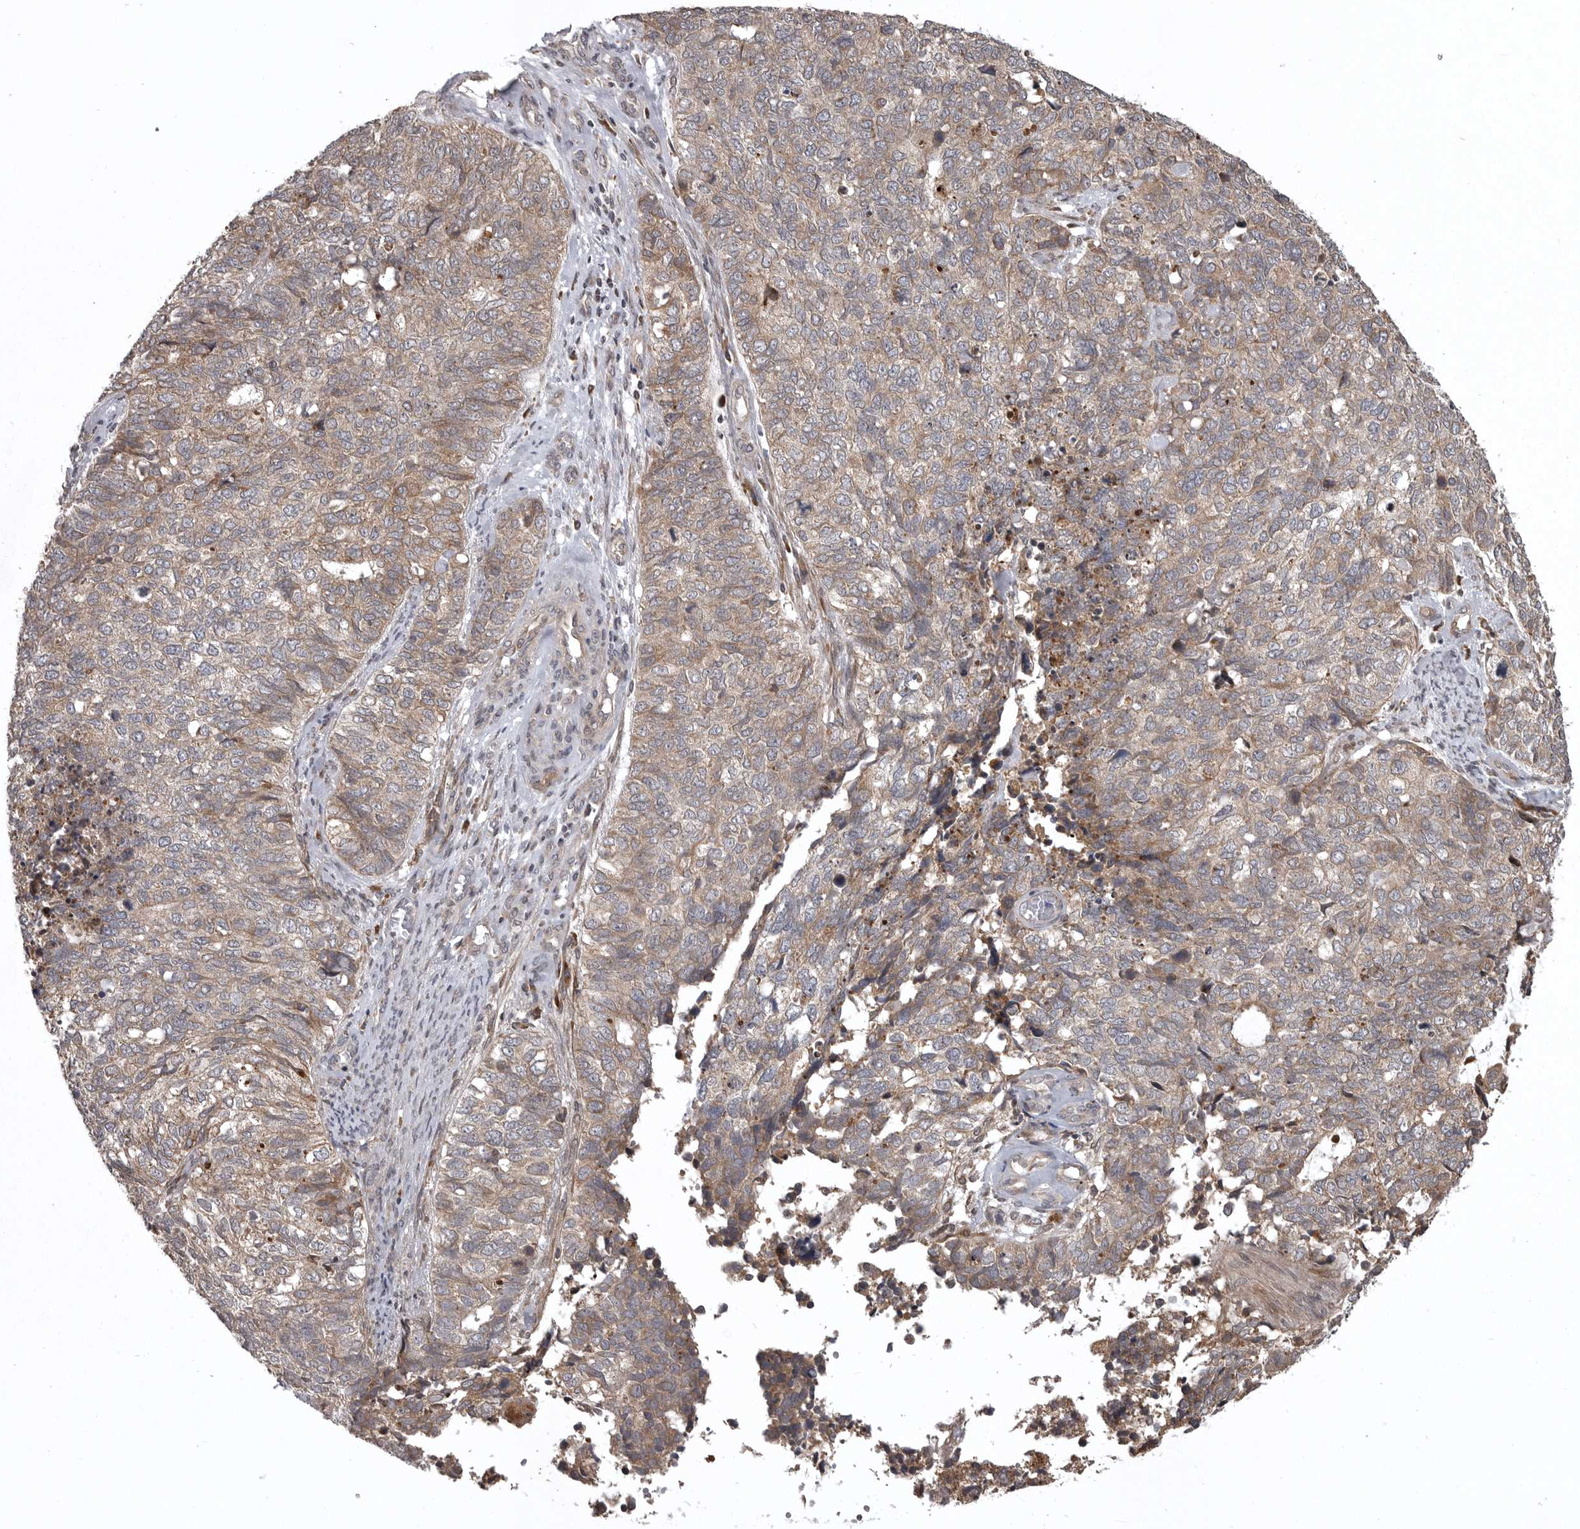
{"staining": {"intensity": "weak", "quantity": ">75%", "location": "cytoplasmic/membranous"}, "tissue": "cervical cancer", "cell_type": "Tumor cells", "image_type": "cancer", "snomed": [{"axis": "morphology", "description": "Squamous cell carcinoma, NOS"}, {"axis": "topography", "description": "Cervix"}], "caption": "A photomicrograph showing weak cytoplasmic/membranous expression in approximately >75% of tumor cells in squamous cell carcinoma (cervical), as visualized by brown immunohistochemical staining.", "gene": "GPR31", "patient": {"sex": "female", "age": 63}}